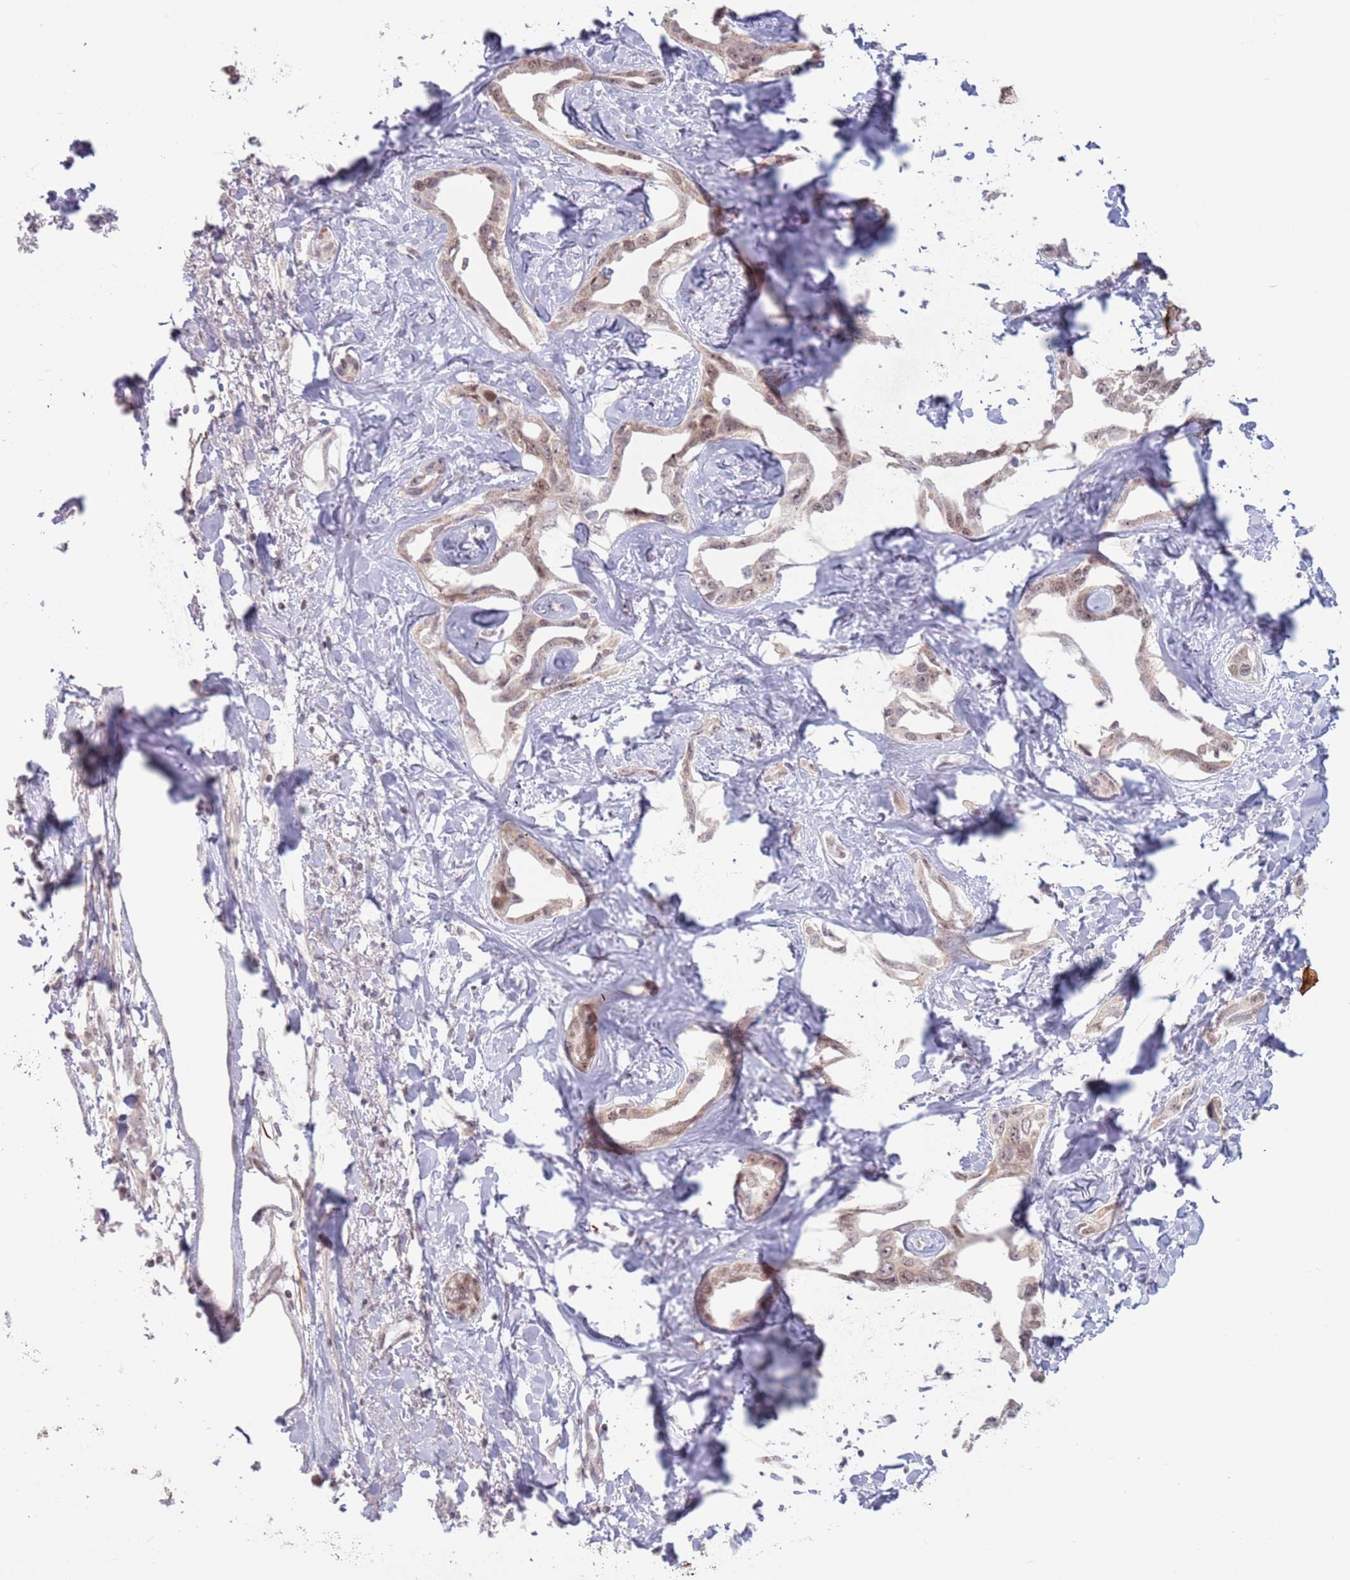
{"staining": {"intensity": "weak", "quantity": ">75%", "location": "cytoplasmic/membranous,nuclear"}, "tissue": "liver cancer", "cell_type": "Tumor cells", "image_type": "cancer", "snomed": [{"axis": "morphology", "description": "Cholangiocarcinoma"}, {"axis": "topography", "description": "Liver"}], "caption": "This photomicrograph shows liver cancer stained with immunohistochemistry to label a protein in brown. The cytoplasmic/membranous and nuclear of tumor cells show weak positivity for the protein. Nuclei are counter-stained blue.", "gene": "MRPL34", "patient": {"sex": "male", "age": 59}}